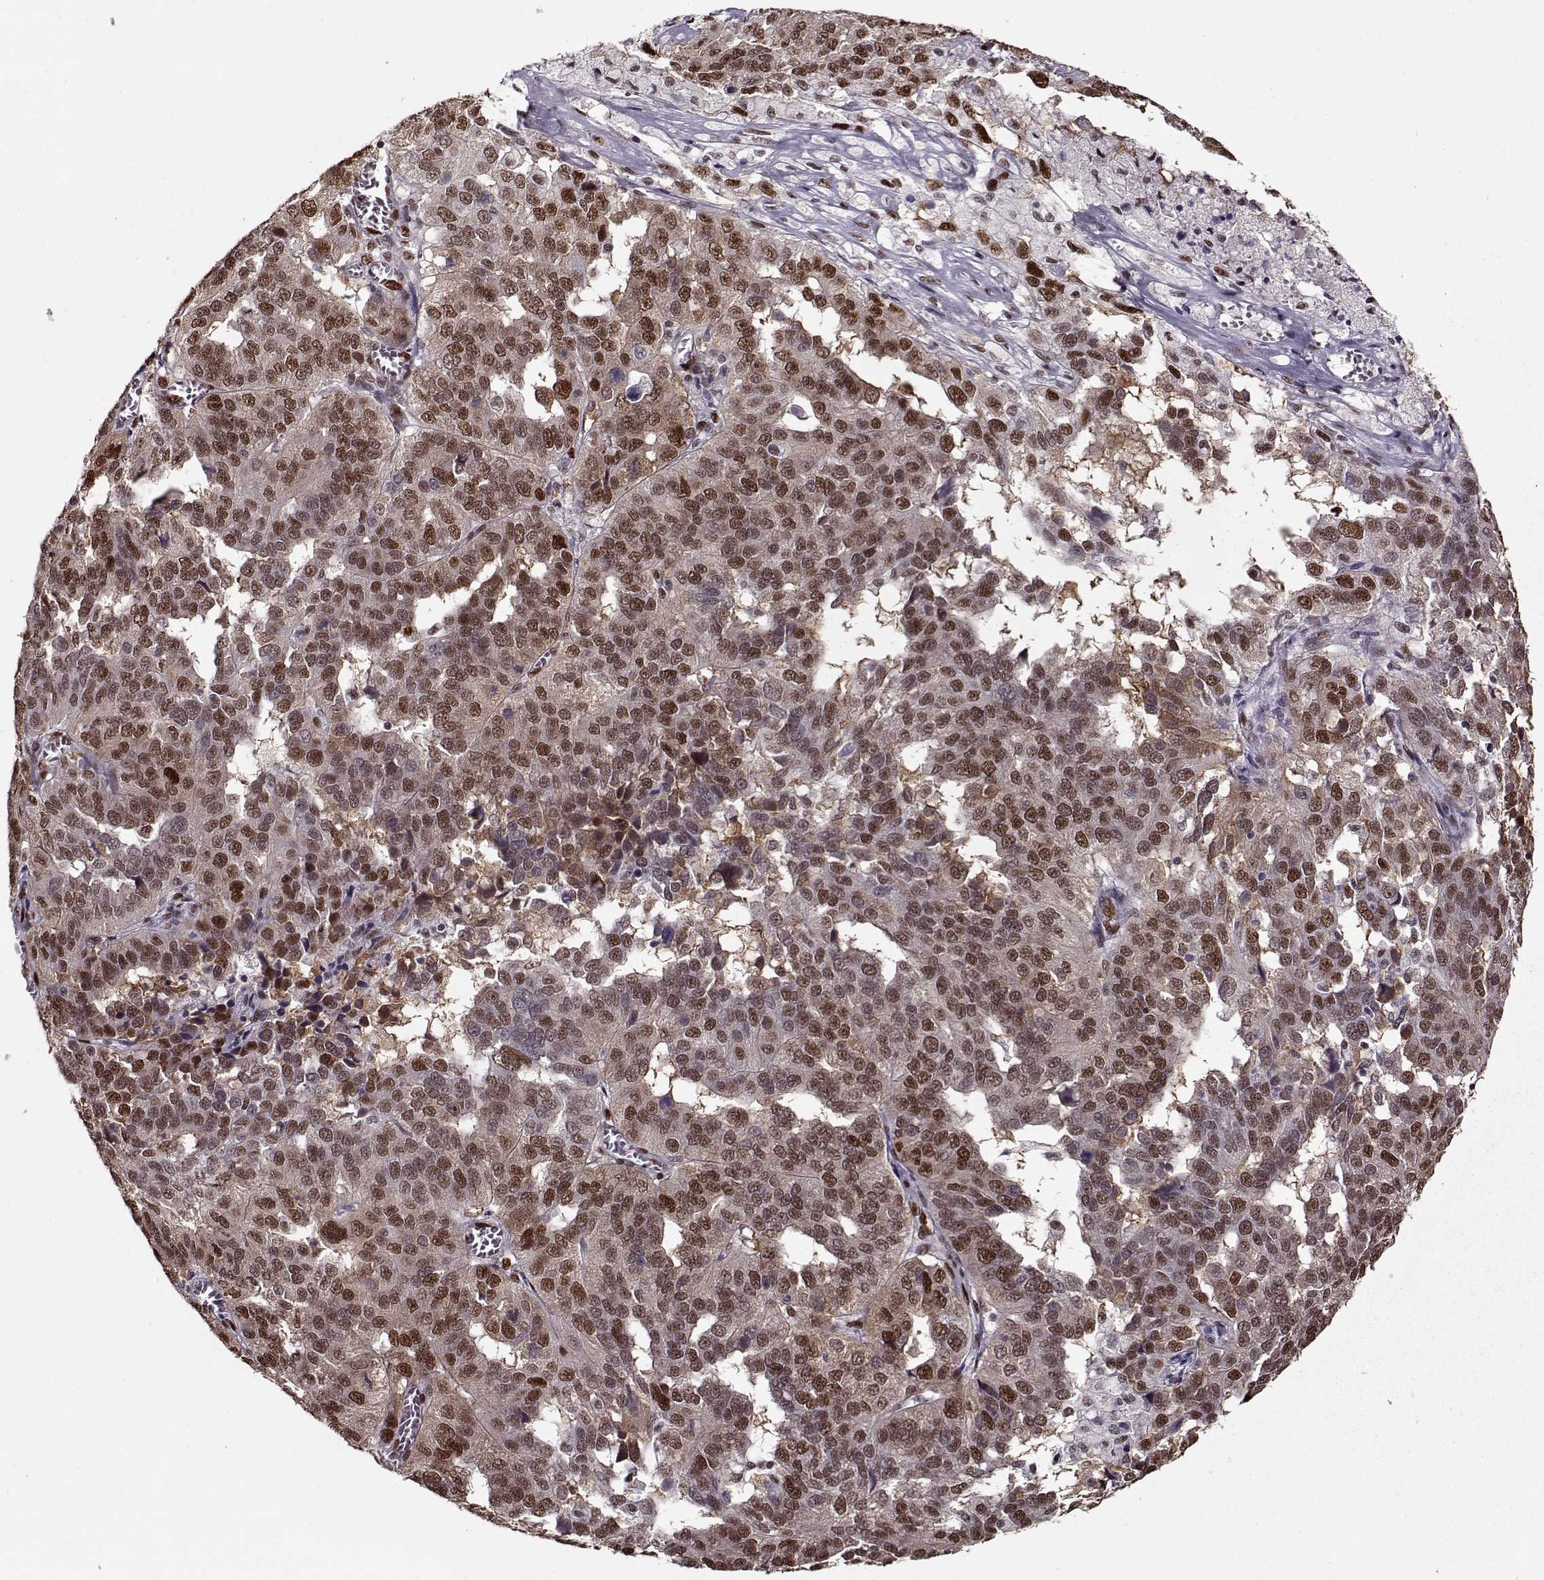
{"staining": {"intensity": "moderate", "quantity": ">75%", "location": "nuclear"}, "tissue": "ovarian cancer", "cell_type": "Tumor cells", "image_type": "cancer", "snomed": [{"axis": "morphology", "description": "Carcinoma, endometroid"}, {"axis": "topography", "description": "Soft tissue"}, {"axis": "topography", "description": "Ovary"}], "caption": "Ovarian endometroid carcinoma stained with a protein marker demonstrates moderate staining in tumor cells.", "gene": "PRMT8", "patient": {"sex": "female", "age": 52}}